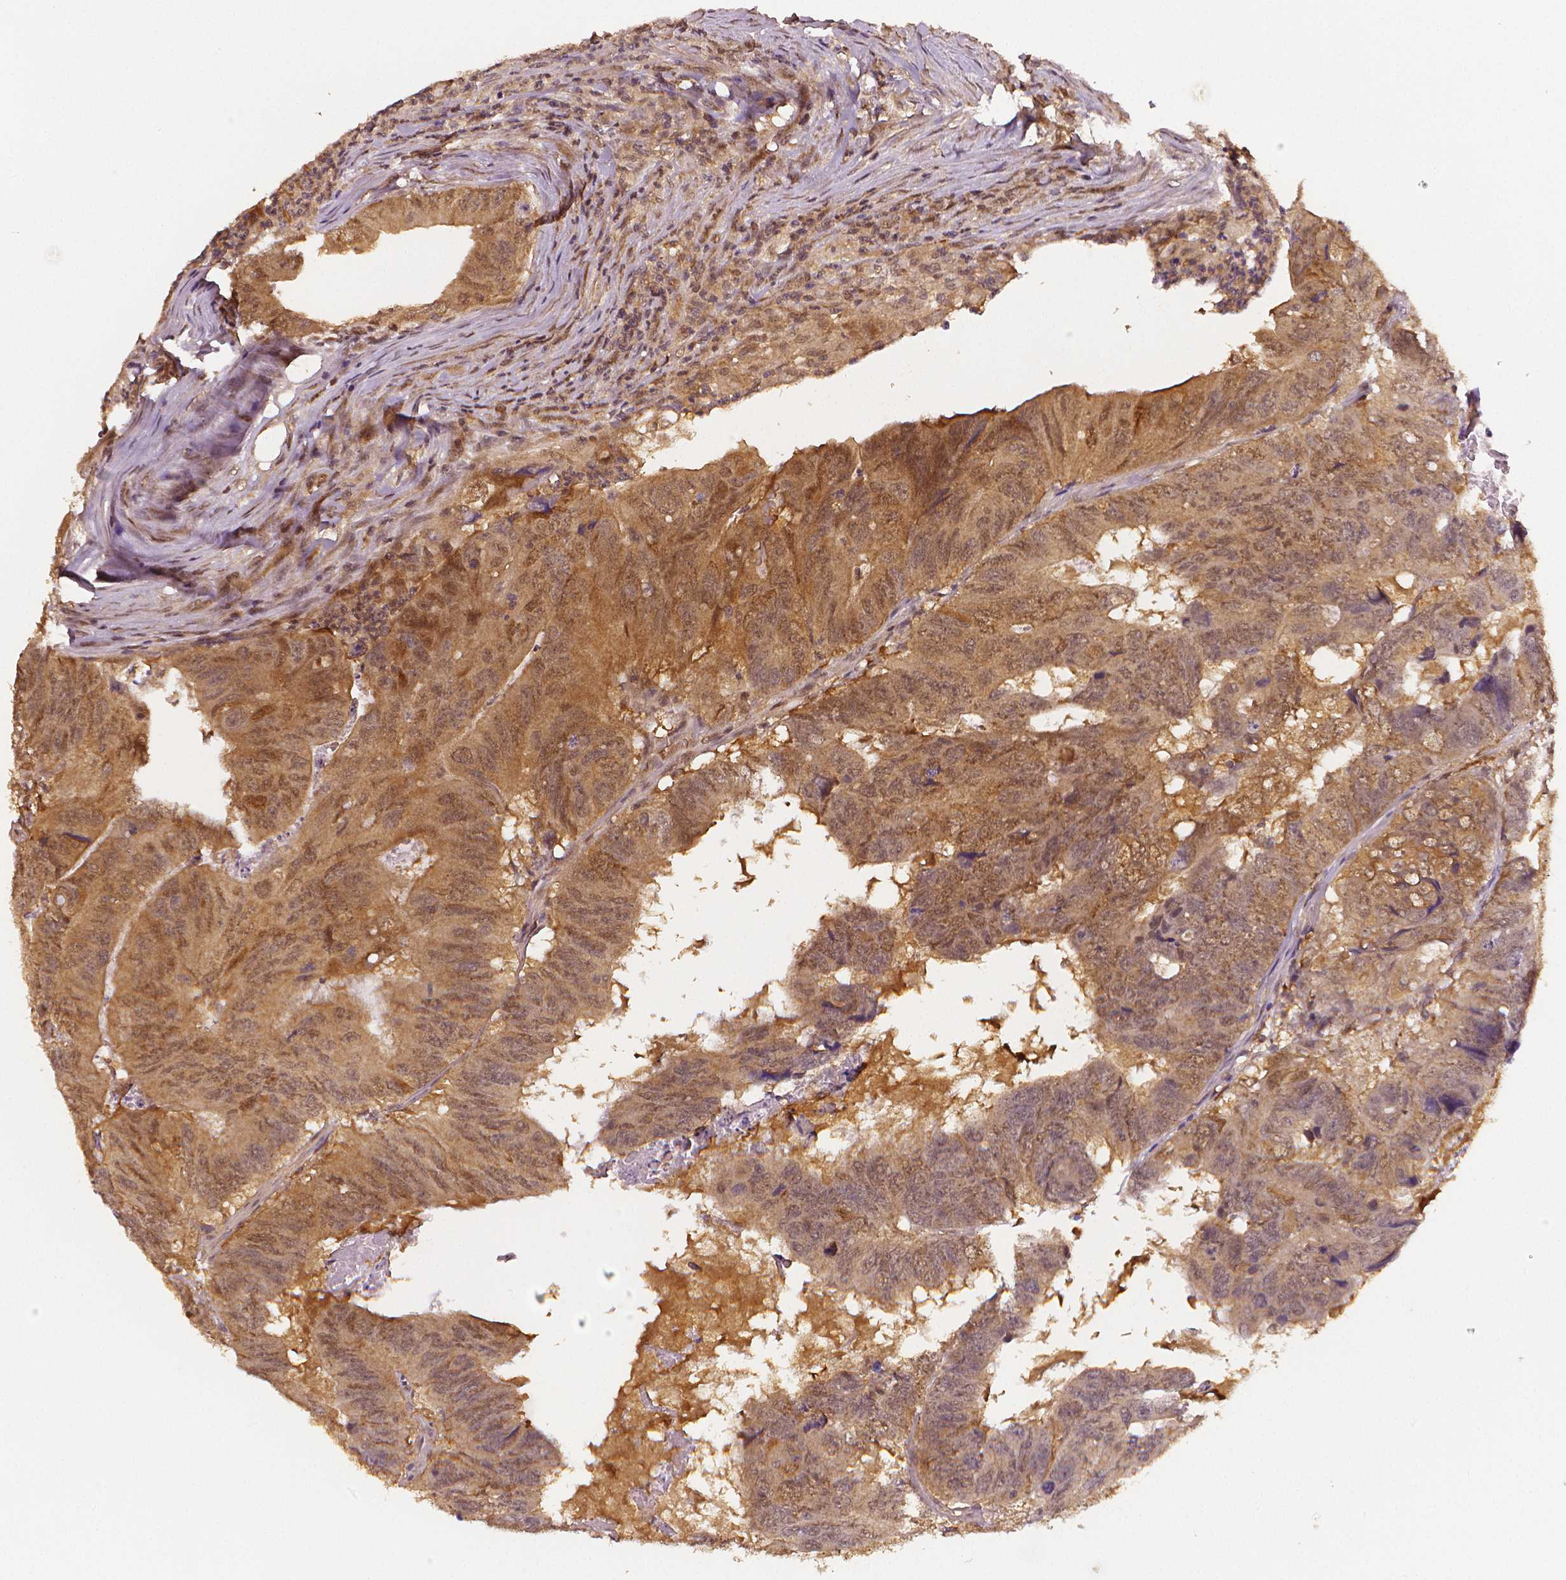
{"staining": {"intensity": "moderate", "quantity": ">75%", "location": "cytoplasmic/membranous"}, "tissue": "colorectal cancer", "cell_type": "Tumor cells", "image_type": "cancer", "snomed": [{"axis": "morphology", "description": "Adenocarcinoma, NOS"}, {"axis": "topography", "description": "Colon"}], "caption": "Human adenocarcinoma (colorectal) stained with a brown dye displays moderate cytoplasmic/membranous positive expression in about >75% of tumor cells.", "gene": "STAT3", "patient": {"sex": "male", "age": 79}}